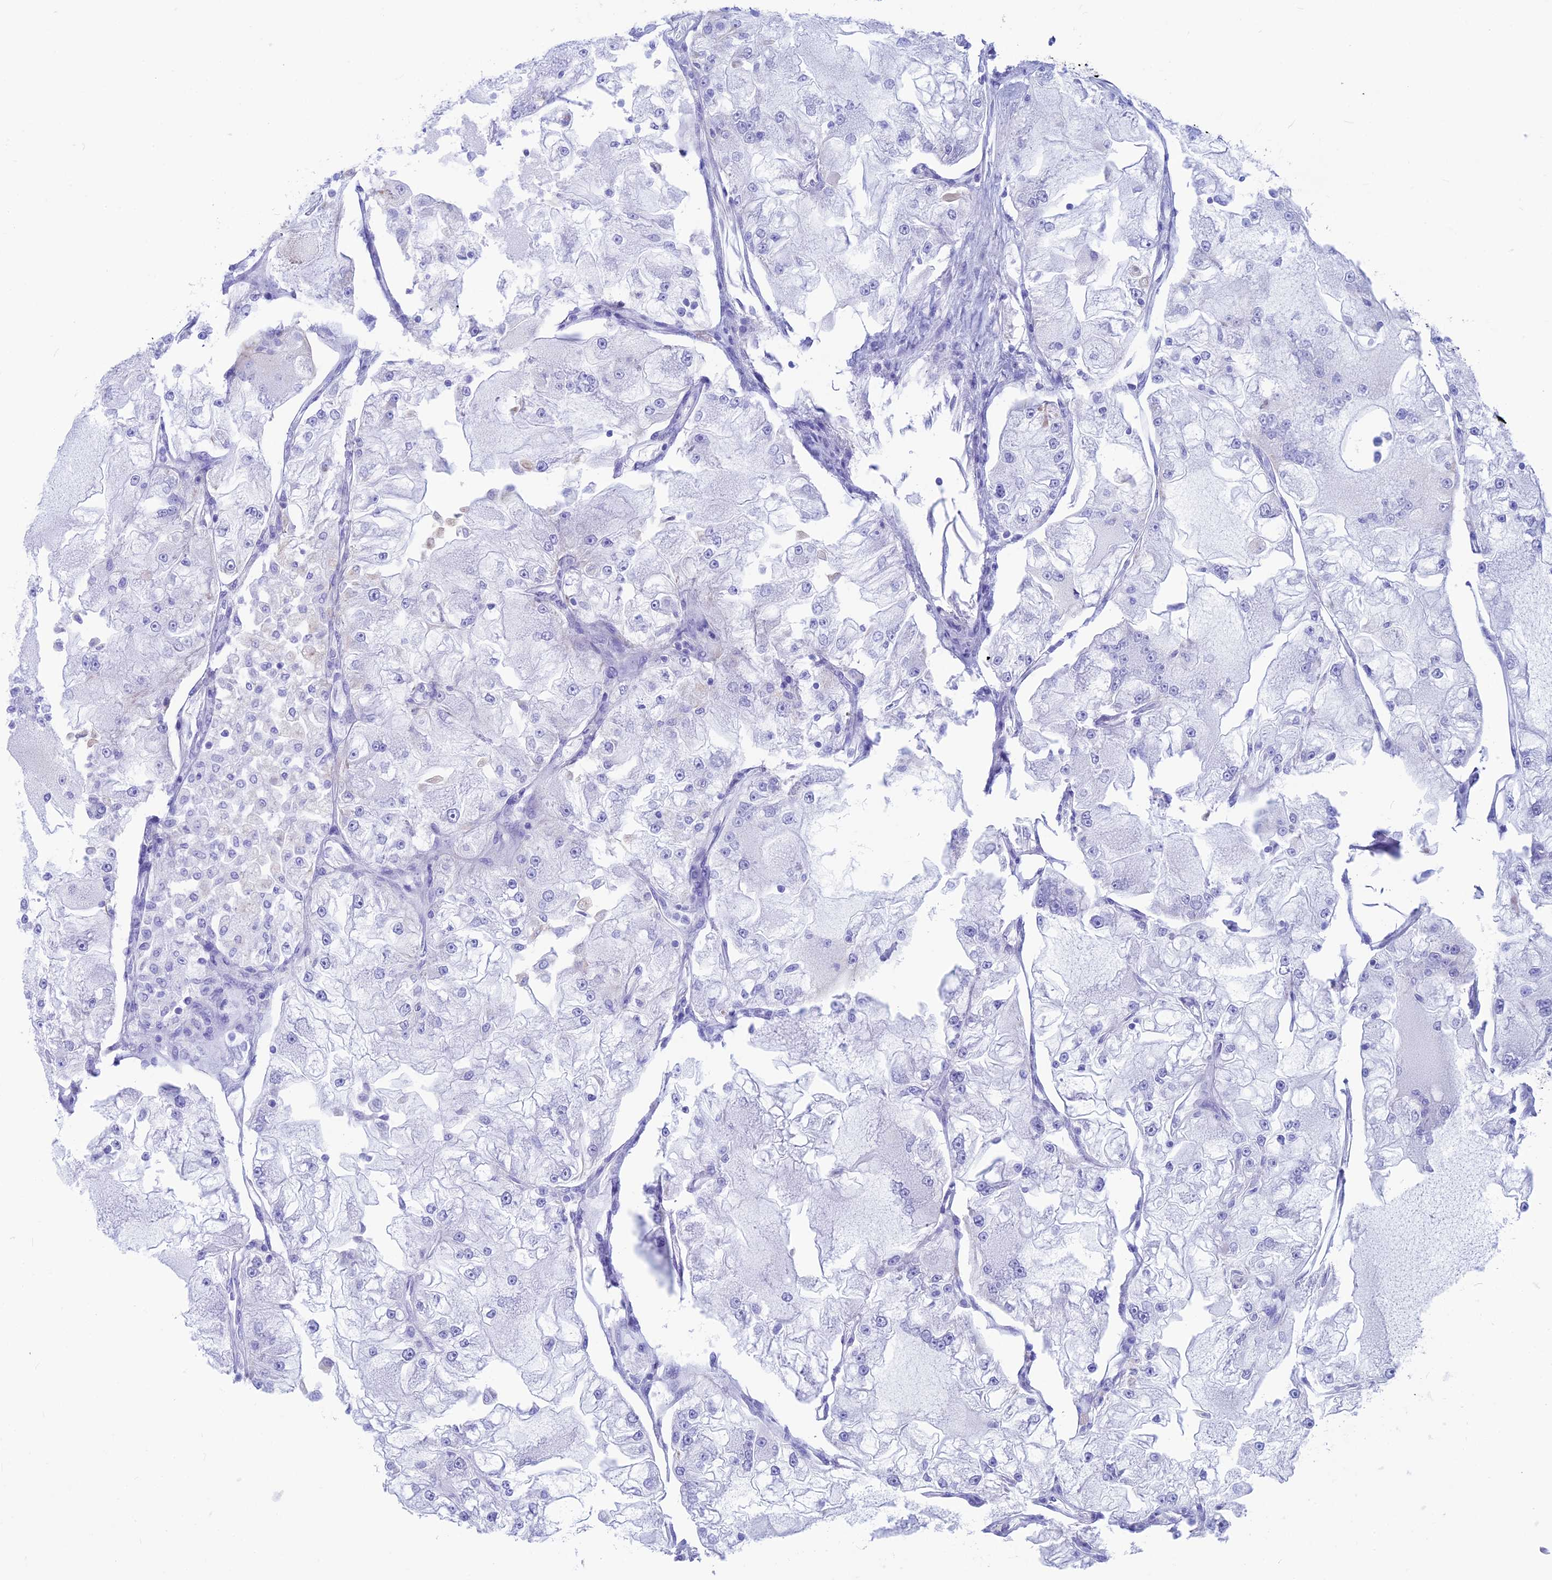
{"staining": {"intensity": "negative", "quantity": "none", "location": "none"}, "tissue": "renal cancer", "cell_type": "Tumor cells", "image_type": "cancer", "snomed": [{"axis": "morphology", "description": "Adenocarcinoma, NOS"}, {"axis": "topography", "description": "Kidney"}], "caption": "The immunohistochemistry photomicrograph has no significant staining in tumor cells of adenocarcinoma (renal) tissue.", "gene": "GNGT2", "patient": {"sex": "female", "age": 72}}